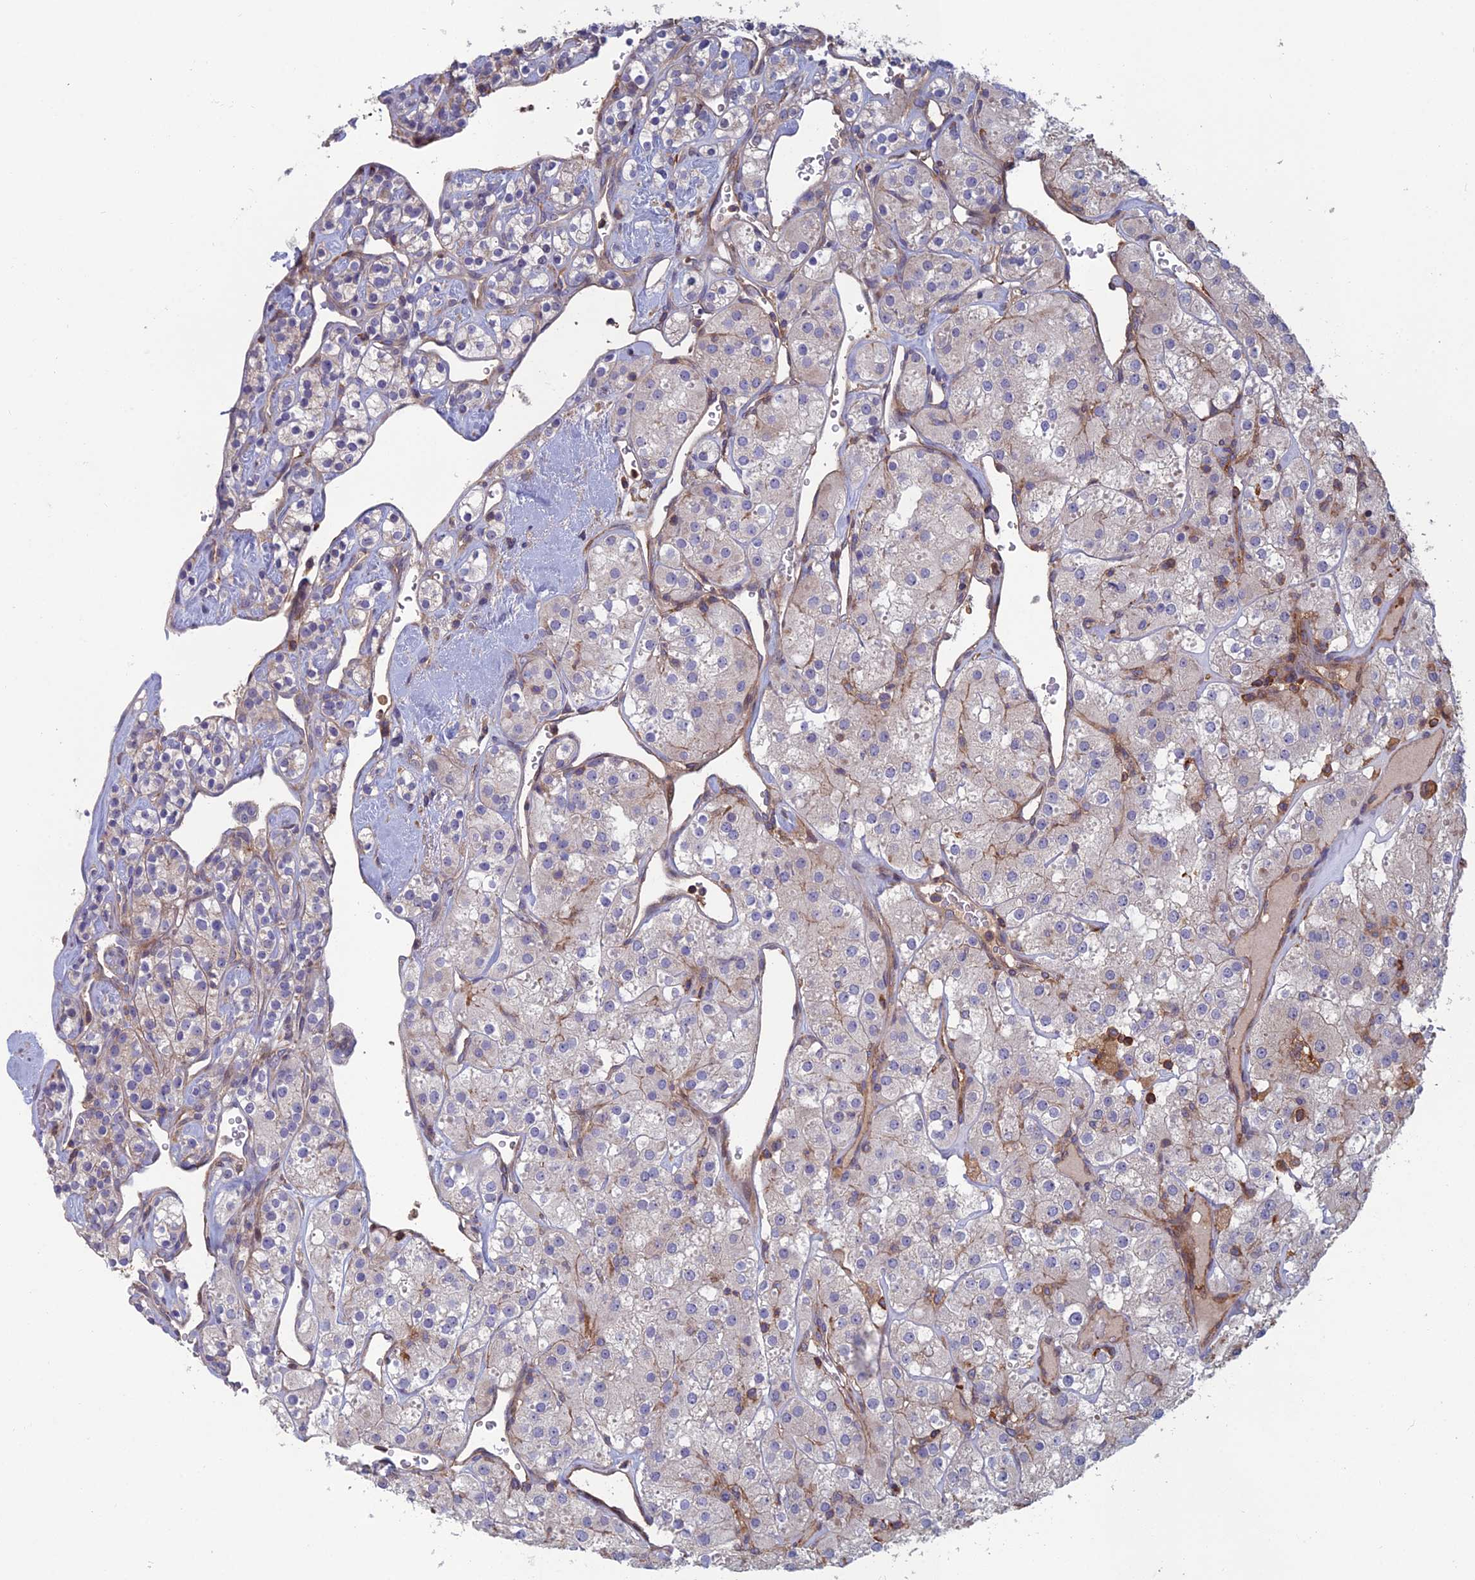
{"staining": {"intensity": "negative", "quantity": "none", "location": "none"}, "tissue": "renal cancer", "cell_type": "Tumor cells", "image_type": "cancer", "snomed": [{"axis": "morphology", "description": "Adenocarcinoma, NOS"}, {"axis": "topography", "description": "Kidney"}], "caption": "An image of human renal cancer is negative for staining in tumor cells.", "gene": "C15orf62", "patient": {"sex": "male", "age": 77}}